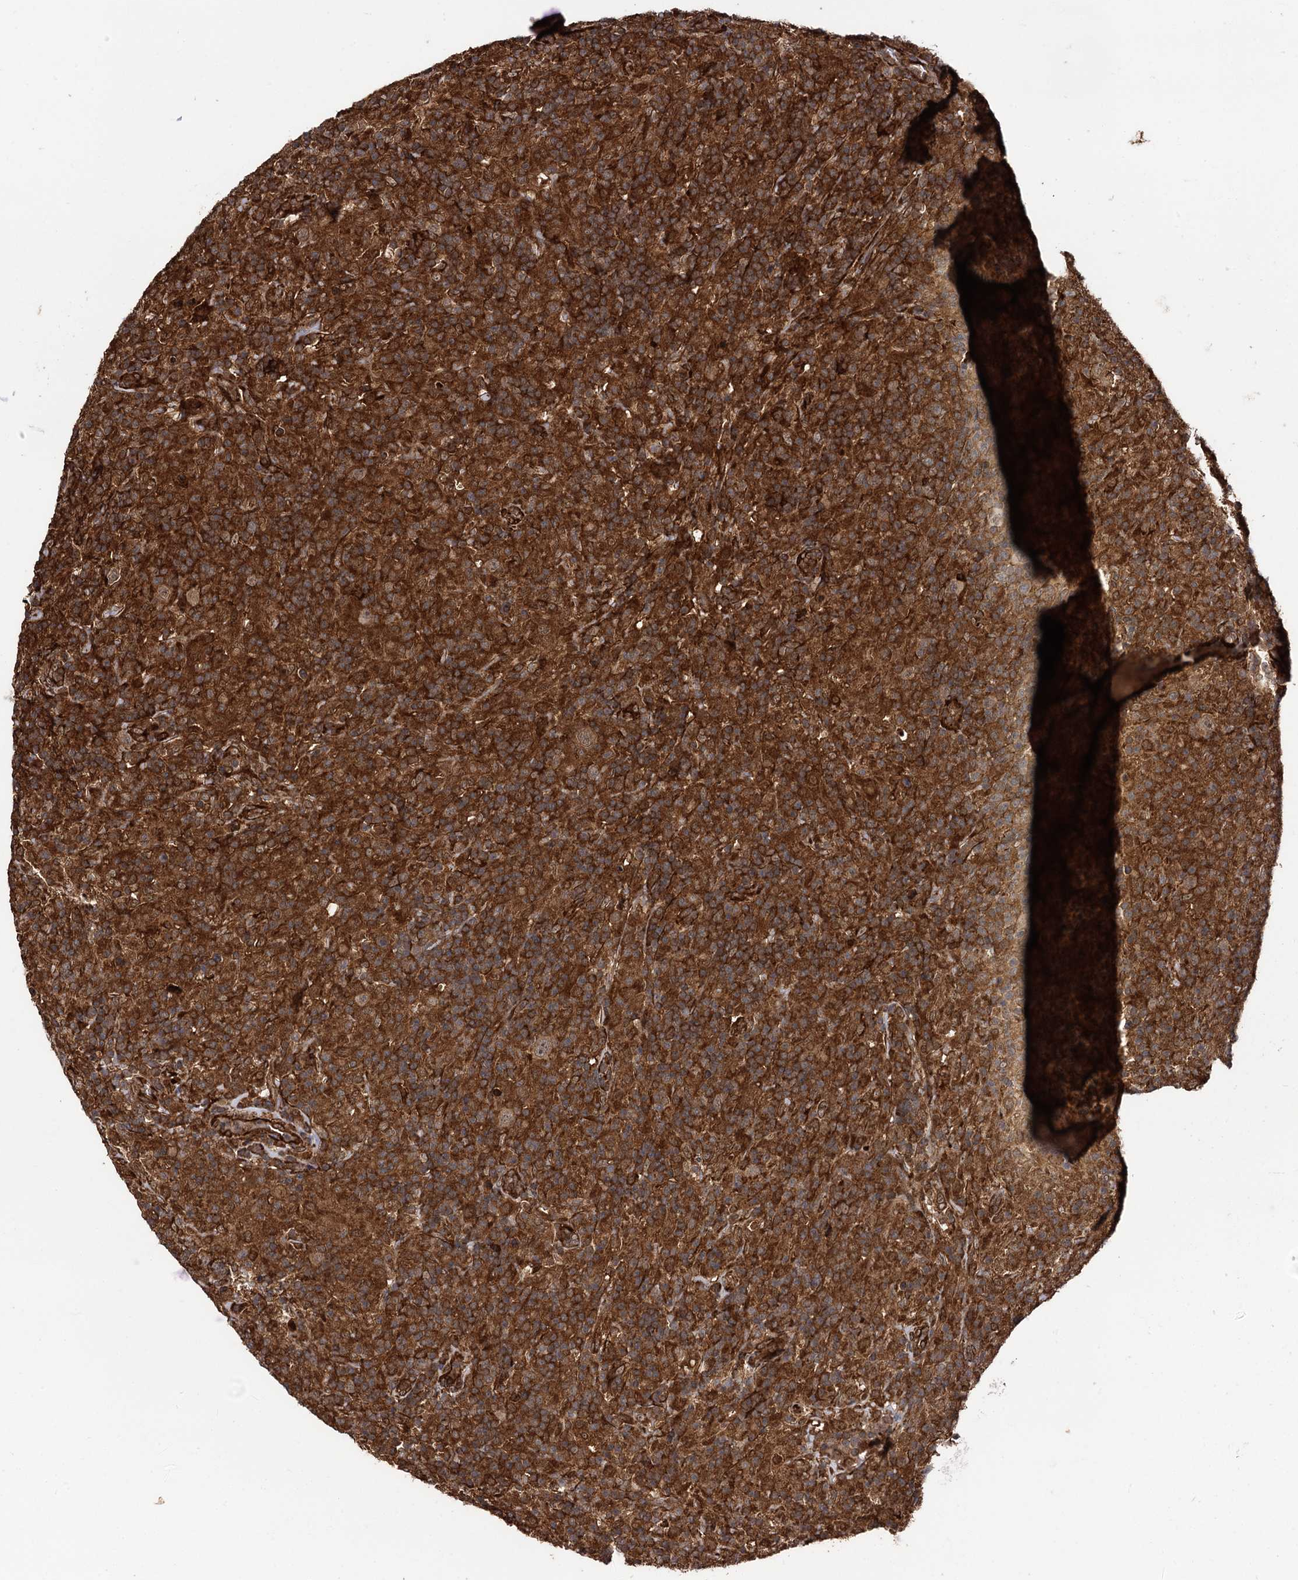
{"staining": {"intensity": "moderate", "quantity": ">75%", "location": "cytoplasmic/membranous"}, "tissue": "lymphoma", "cell_type": "Tumor cells", "image_type": "cancer", "snomed": [{"axis": "morphology", "description": "Hodgkin's disease, NOS"}, {"axis": "topography", "description": "Lymph node"}], "caption": "Protein expression analysis of lymphoma reveals moderate cytoplasmic/membranous staining in approximately >75% of tumor cells. Nuclei are stained in blue.", "gene": "ATP8B4", "patient": {"sex": "male", "age": 70}}